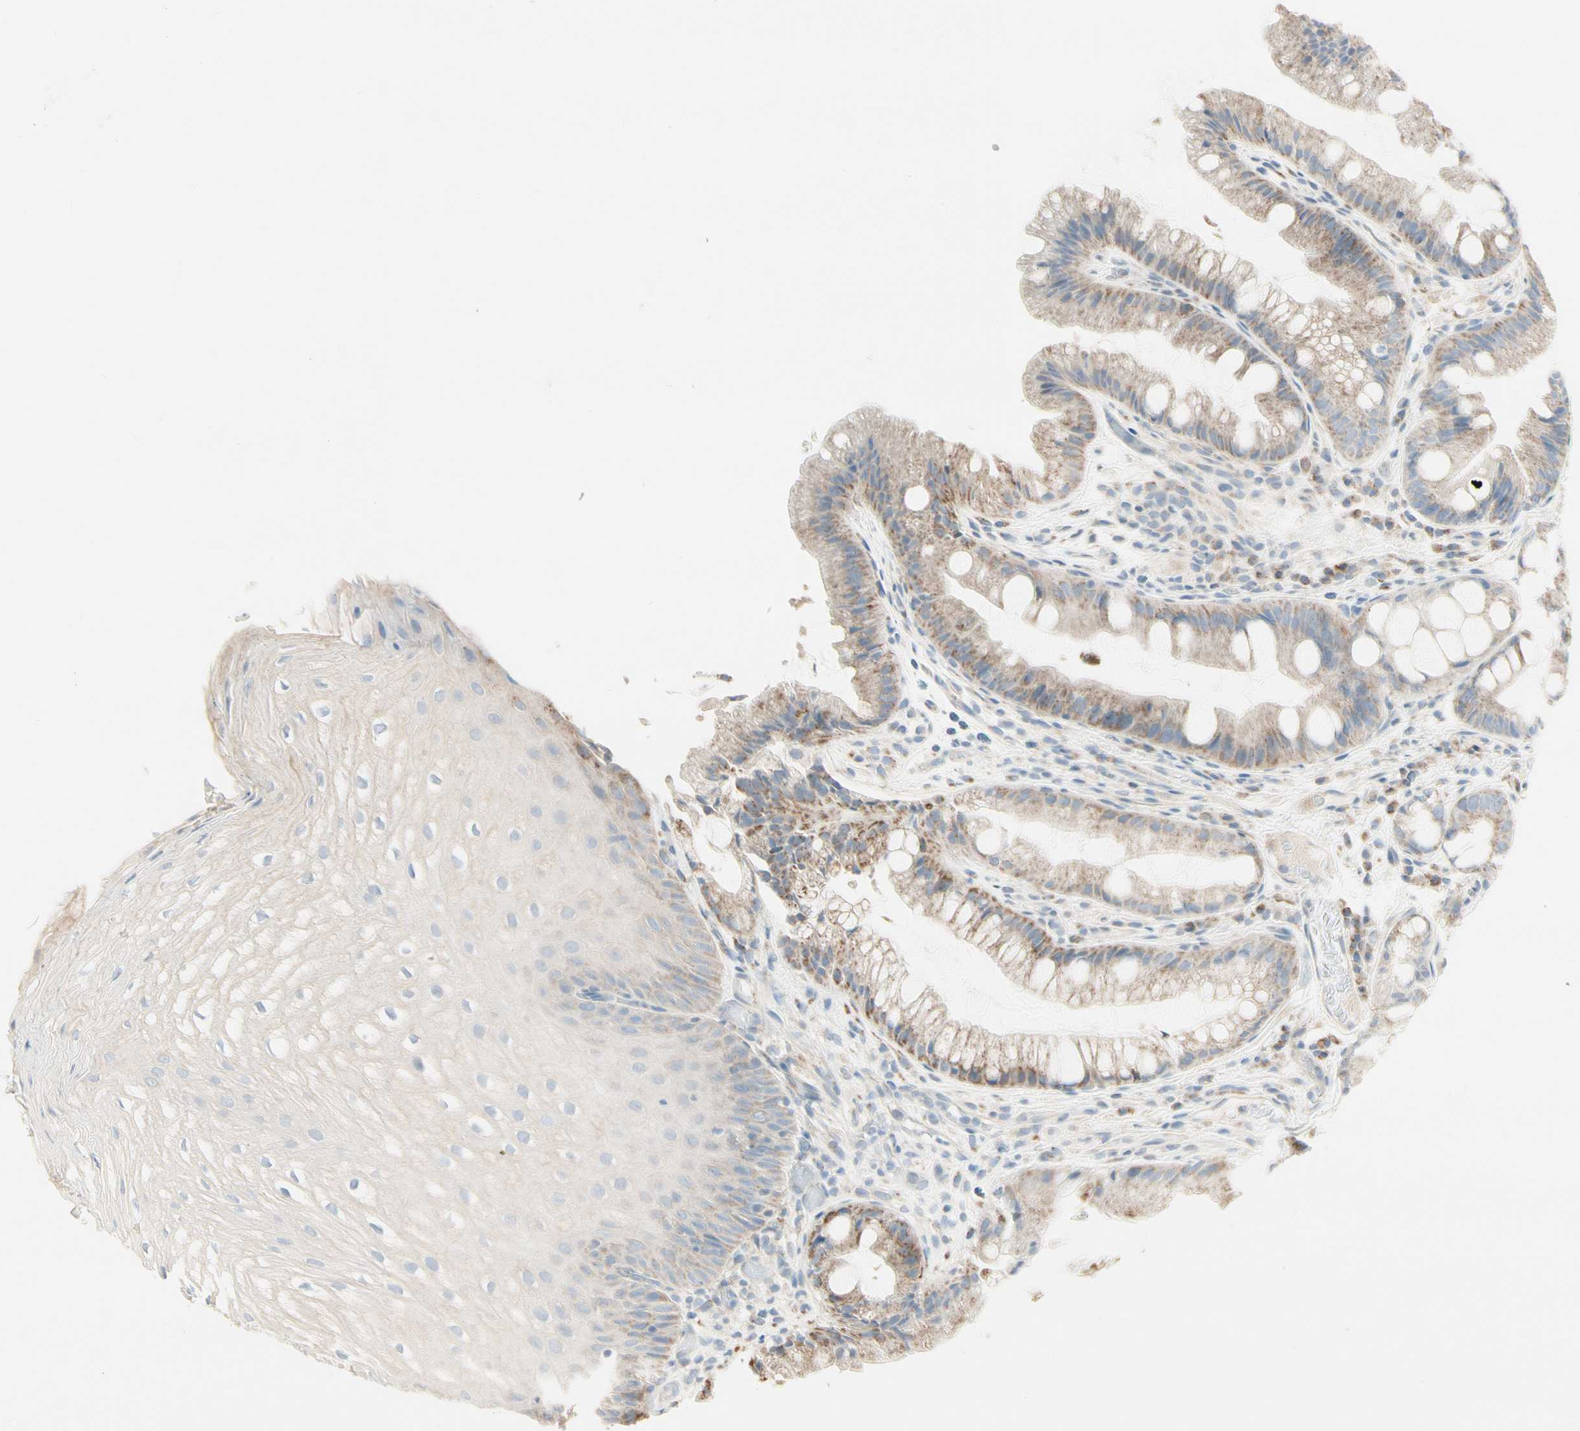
{"staining": {"intensity": "moderate", "quantity": "25%-75%", "location": "cytoplasmic/membranous"}, "tissue": "stomach", "cell_type": "Glandular cells", "image_type": "normal", "snomed": [{"axis": "morphology", "description": "Normal tissue, NOS"}, {"axis": "topography", "description": "Stomach, upper"}], "caption": "An immunohistochemistry (IHC) micrograph of unremarkable tissue is shown. Protein staining in brown highlights moderate cytoplasmic/membranous positivity in stomach within glandular cells. The staining is performed using DAB (3,3'-diaminobenzidine) brown chromogen to label protein expression. The nuclei are counter-stained blue using hematoxylin.", "gene": "ALDH18A1", "patient": {"sex": "male", "age": 72}}